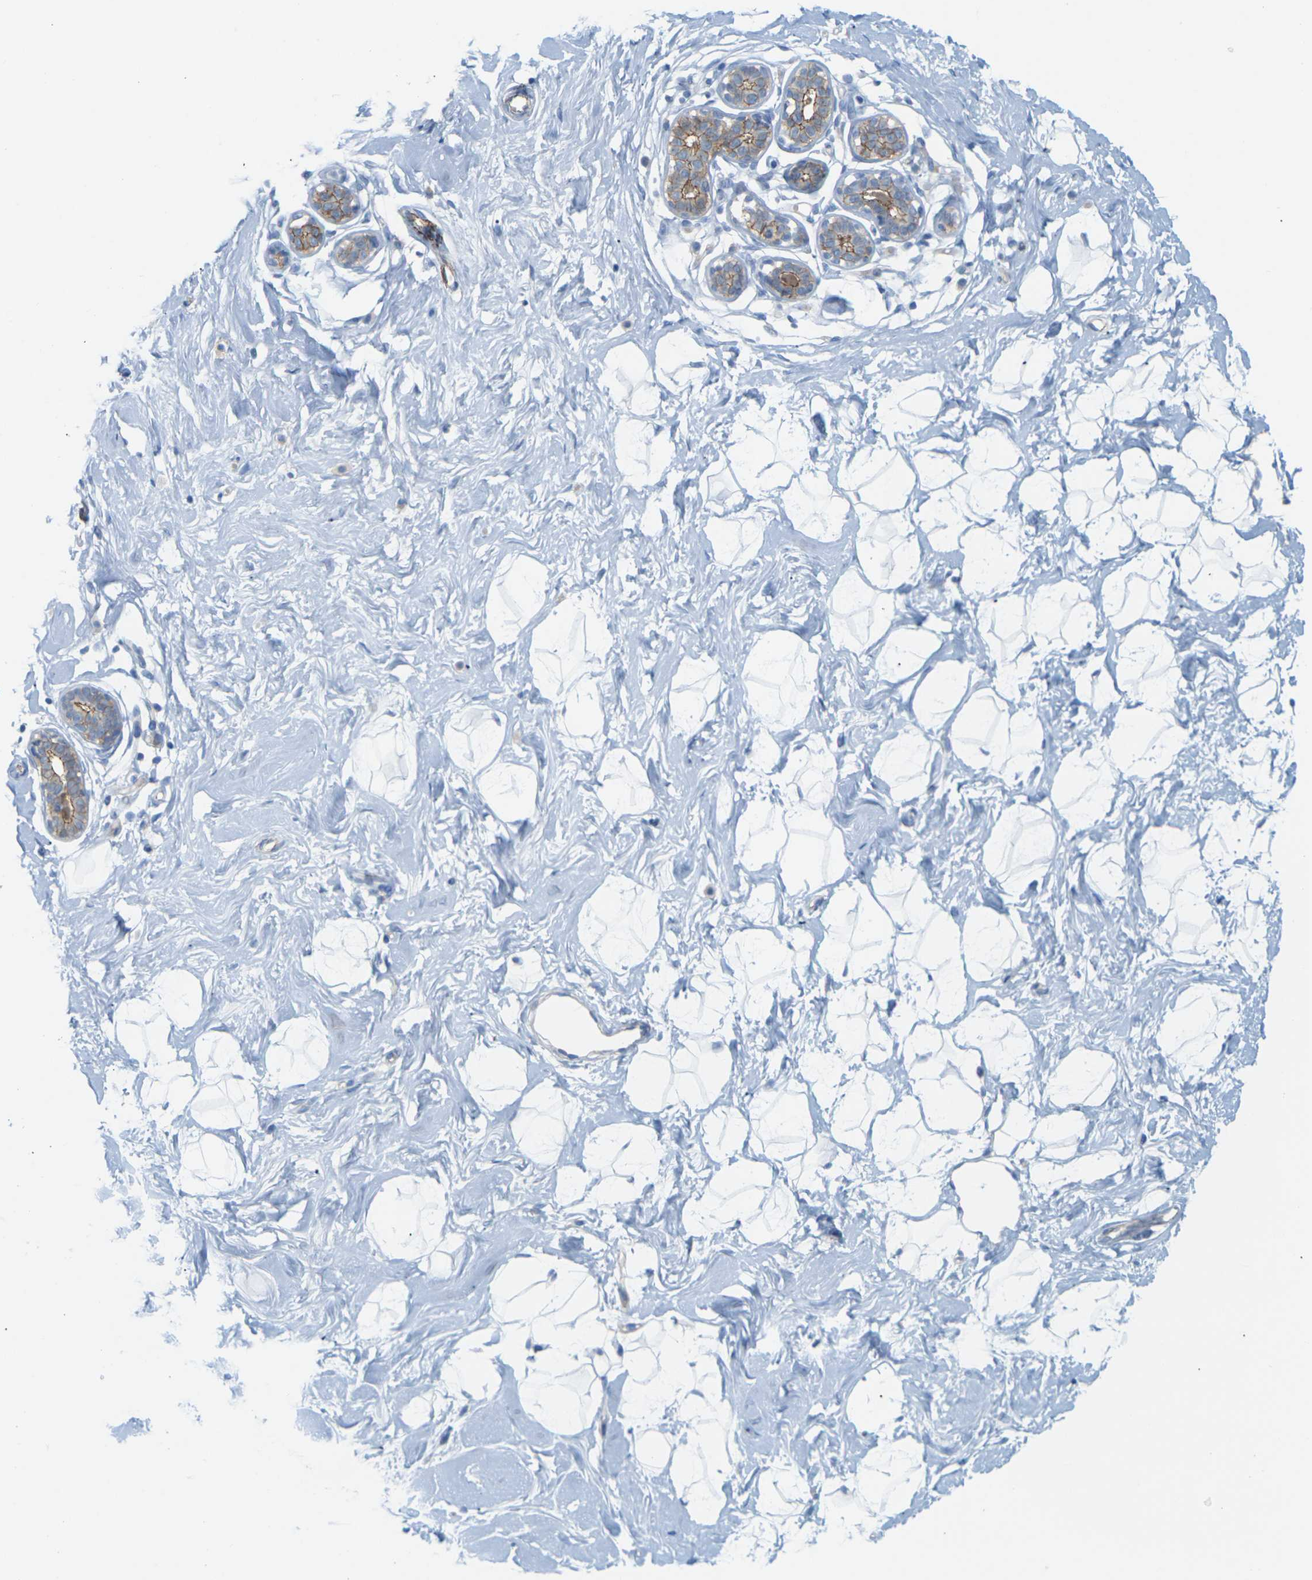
{"staining": {"intensity": "negative", "quantity": "none", "location": "none"}, "tissue": "breast", "cell_type": "Adipocytes", "image_type": "normal", "snomed": [{"axis": "morphology", "description": "Normal tissue, NOS"}, {"axis": "topography", "description": "Breast"}], "caption": "Immunohistochemistry (IHC) photomicrograph of unremarkable breast stained for a protein (brown), which shows no expression in adipocytes.", "gene": "CLDN3", "patient": {"sex": "female", "age": 23}}